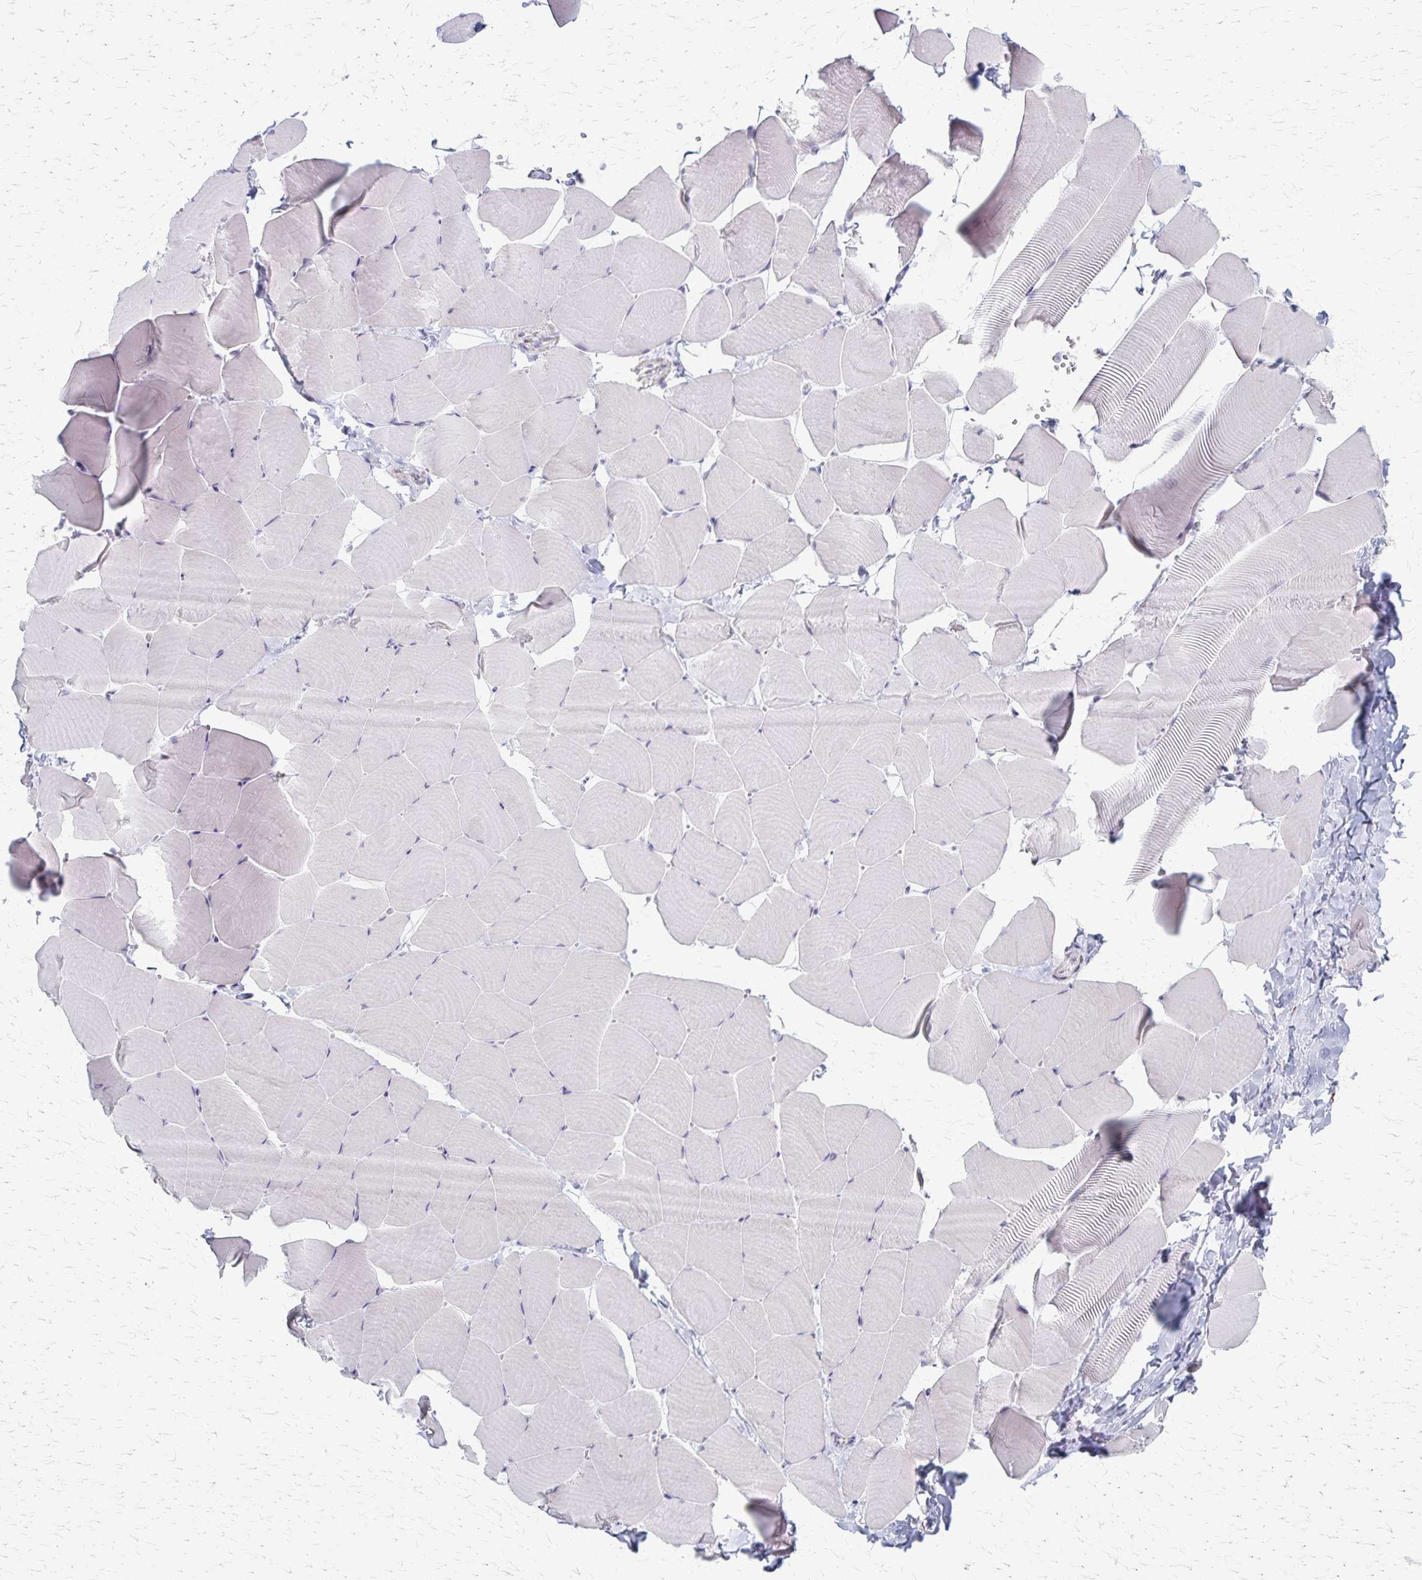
{"staining": {"intensity": "negative", "quantity": "none", "location": "none"}, "tissue": "skeletal muscle", "cell_type": "Myocytes", "image_type": "normal", "snomed": [{"axis": "morphology", "description": "Normal tissue, NOS"}, {"axis": "topography", "description": "Skeletal muscle"}], "caption": "A micrograph of skeletal muscle stained for a protein shows no brown staining in myocytes. Brightfield microscopy of immunohistochemistry (IHC) stained with DAB (brown) and hematoxylin (blue), captured at high magnification.", "gene": "MCFD2", "patient": {"sex": "male", "age": 25}}